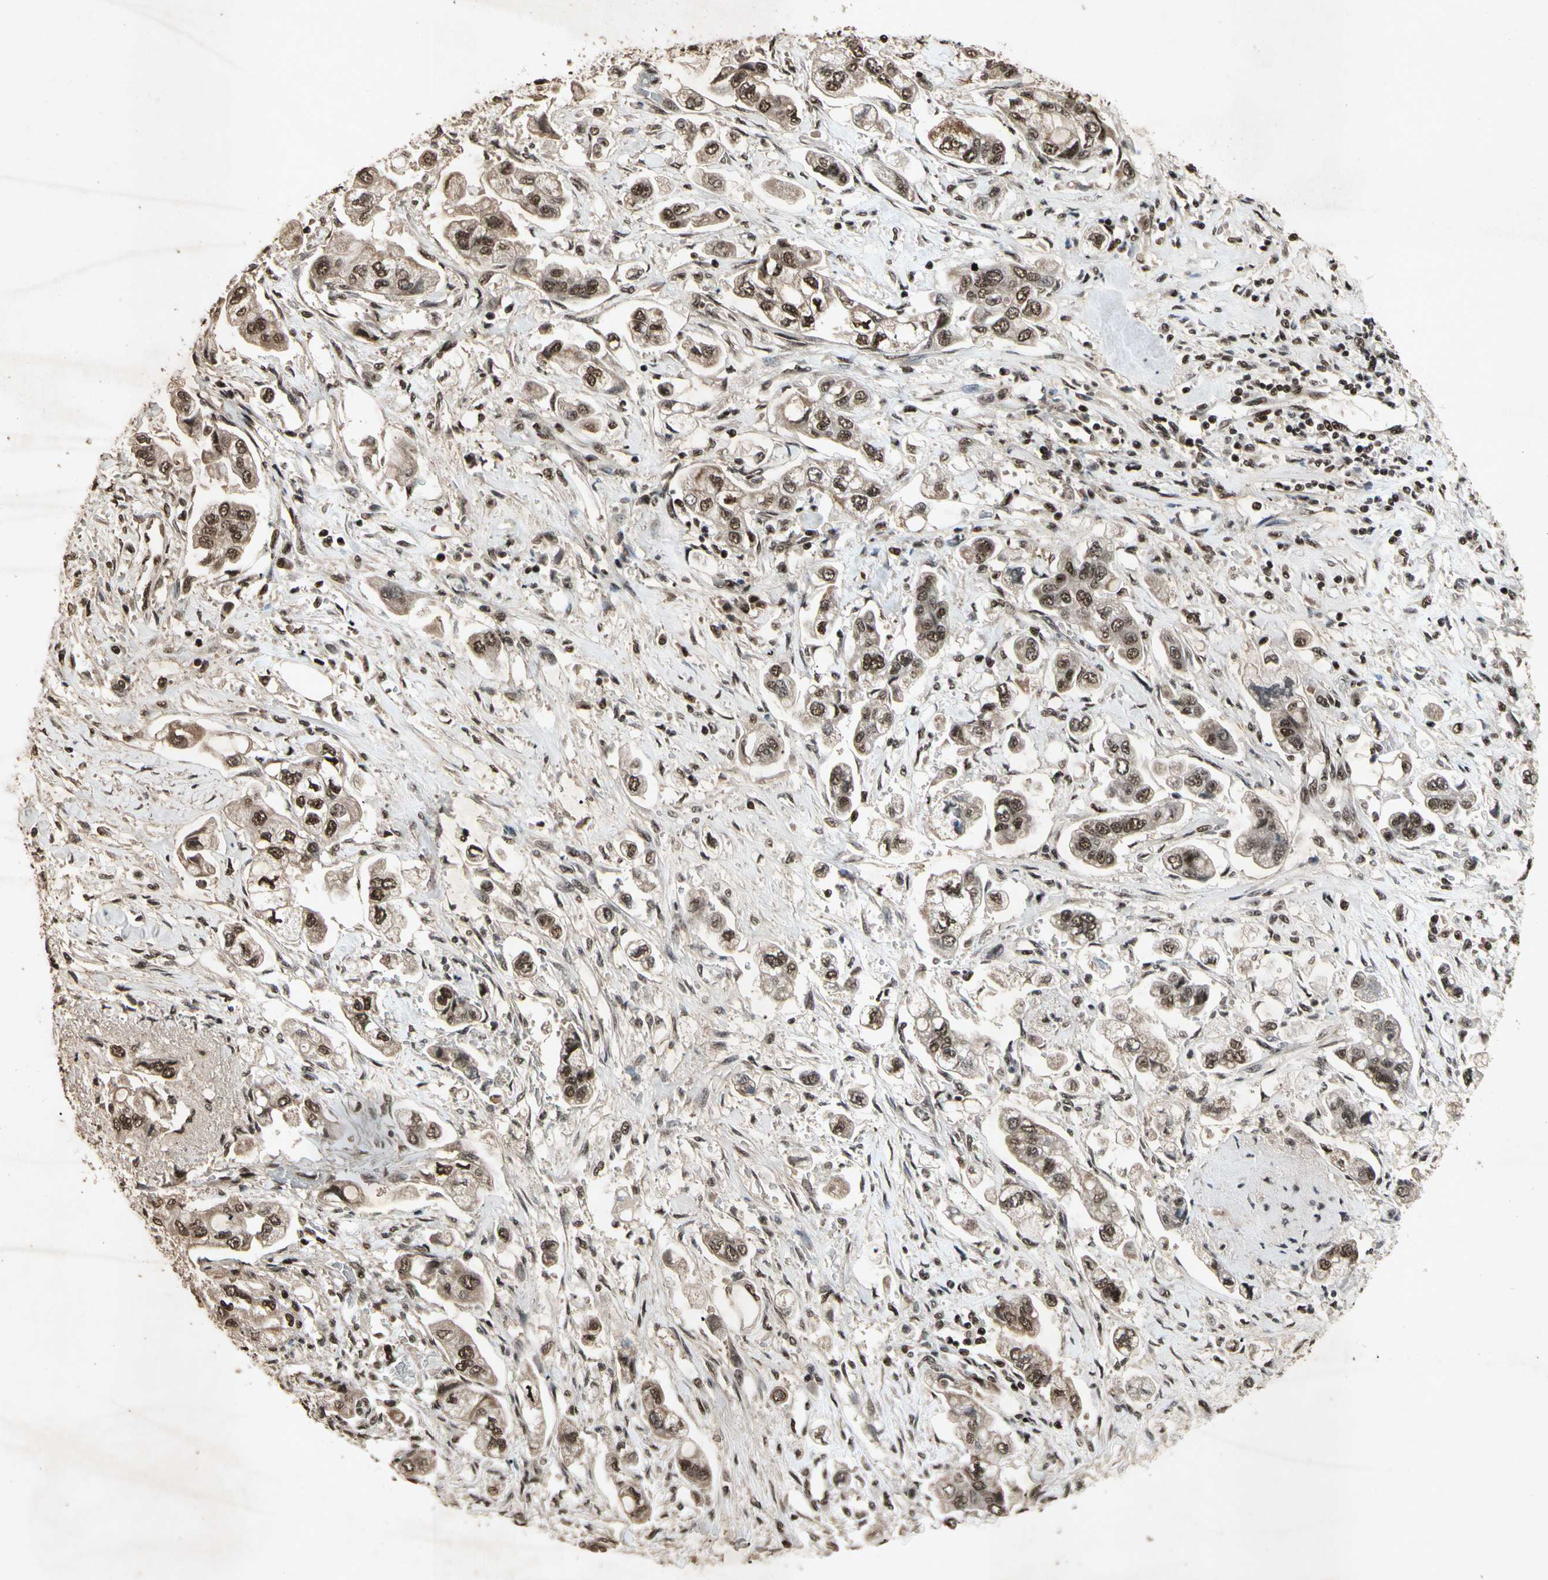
{"staining": {"intensity": "strong", "quantity": ">75%", "location": "nuclear"}, "tissue": "stomach cancer", "cell_type": "Tumor cells", "image_type": "cancer", "snomed": [{"axis": "morphology", "description": "Adenocarcinoma, NOS"}, {"axis": "topography", "description": "Stomach"}], "caption": "A brown stain shows strong nuclear expression of a protein in human adenocarcinoma (stomach) tumor cells.", "gene": "TBX2", "patient": {"sex": "male", "age": 62}}